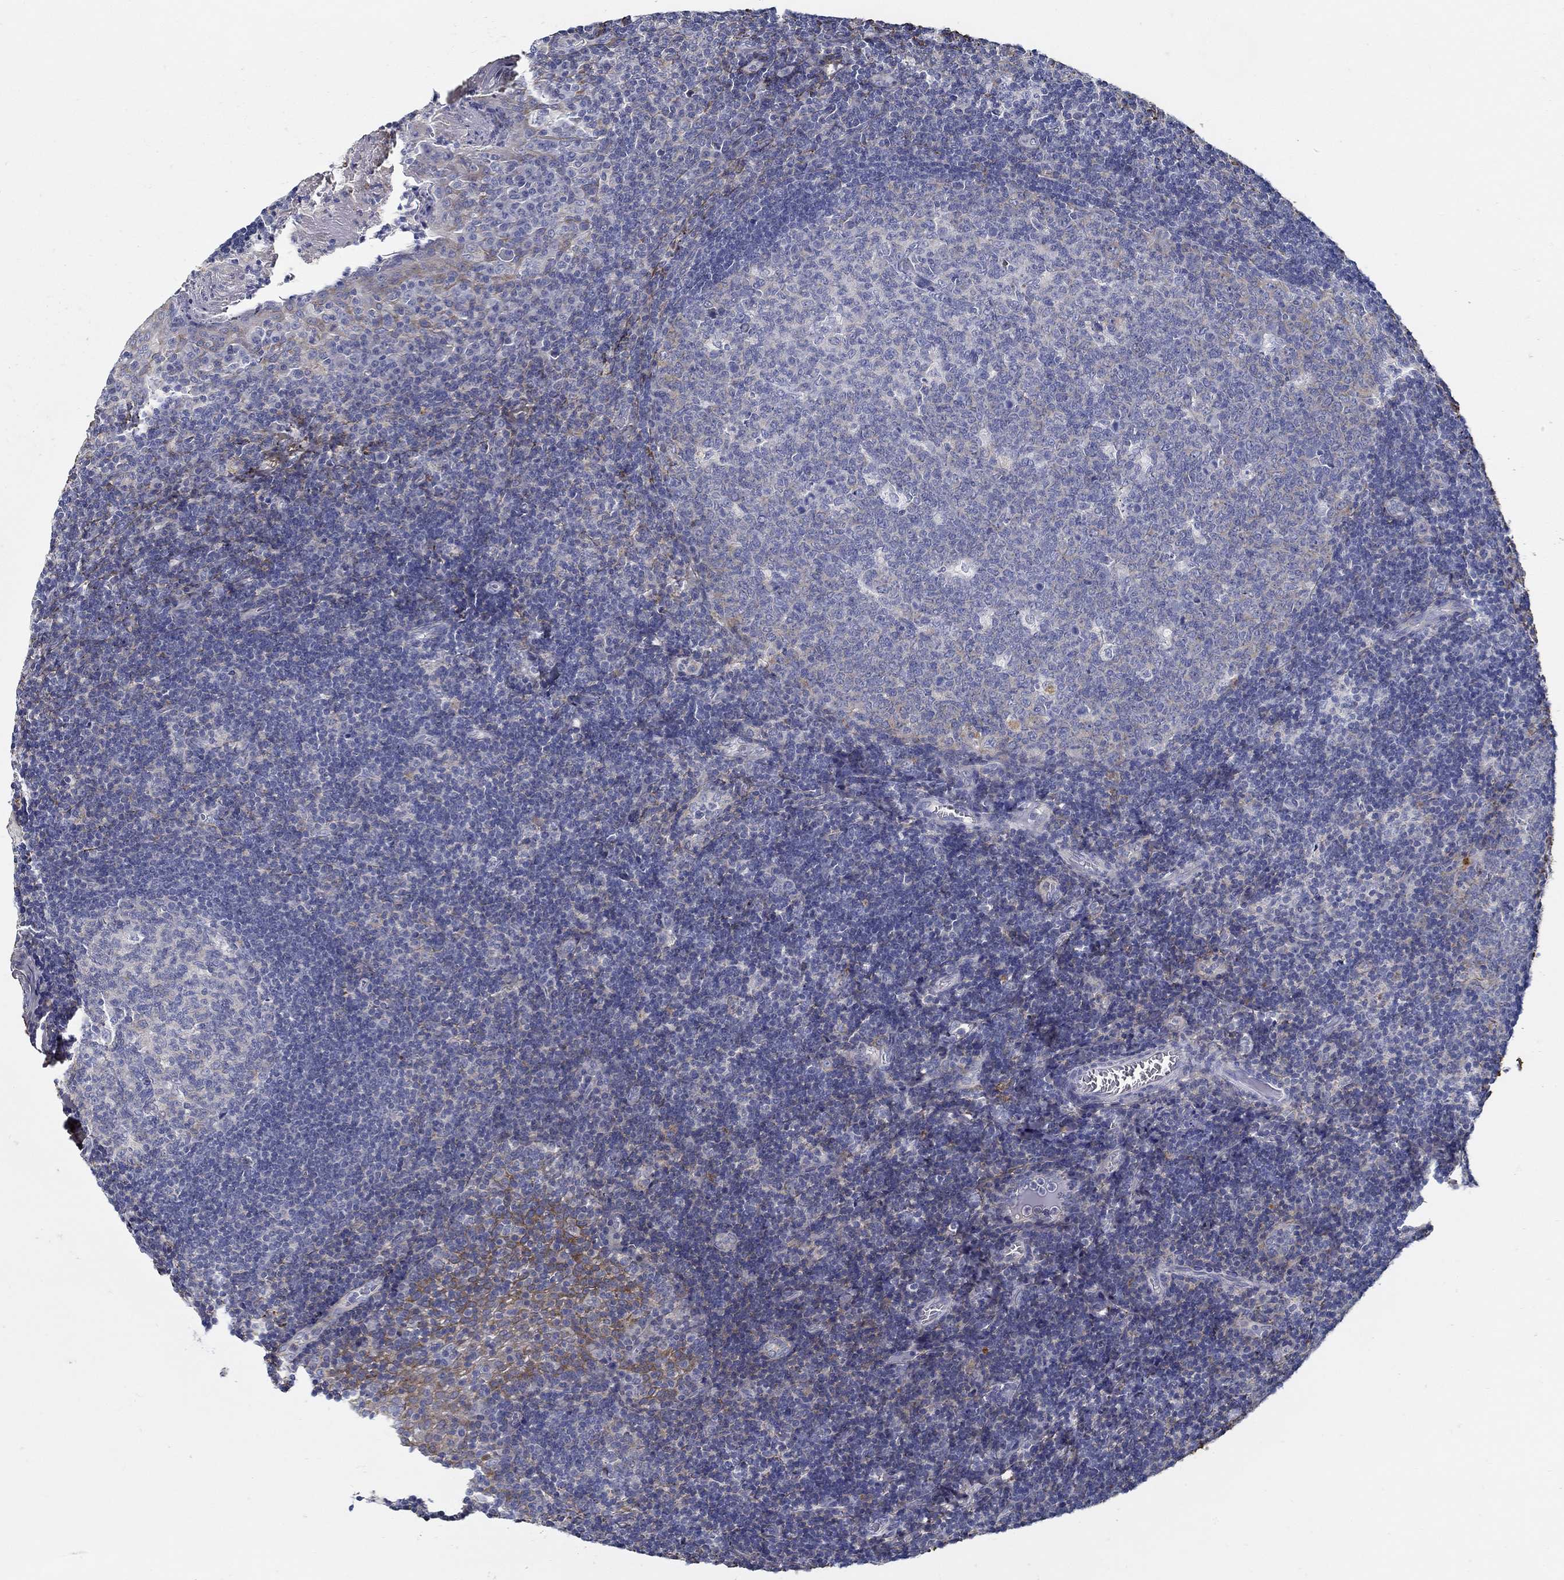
{"staining": {"intensity": "moderate", "quantity": "<25%", "location": "cytoplasmic/membranous"}, "tissue": "tonsil", "cell_type": "Germinal center cells", "image_type": "normal", "snomed": [{"axis": "morphology", "description": "Normal tissue, NOS"}, {"axis": "topography", "description": "Tonsil"}], "caption": "IHC (DAB) staining of benign human tonsil shows moderate cytoplasmic/membranous protein staining in about <25% of germinal center cells.", "gene": "TGFBI", "patient": {"sex": "female", "age": 13}}